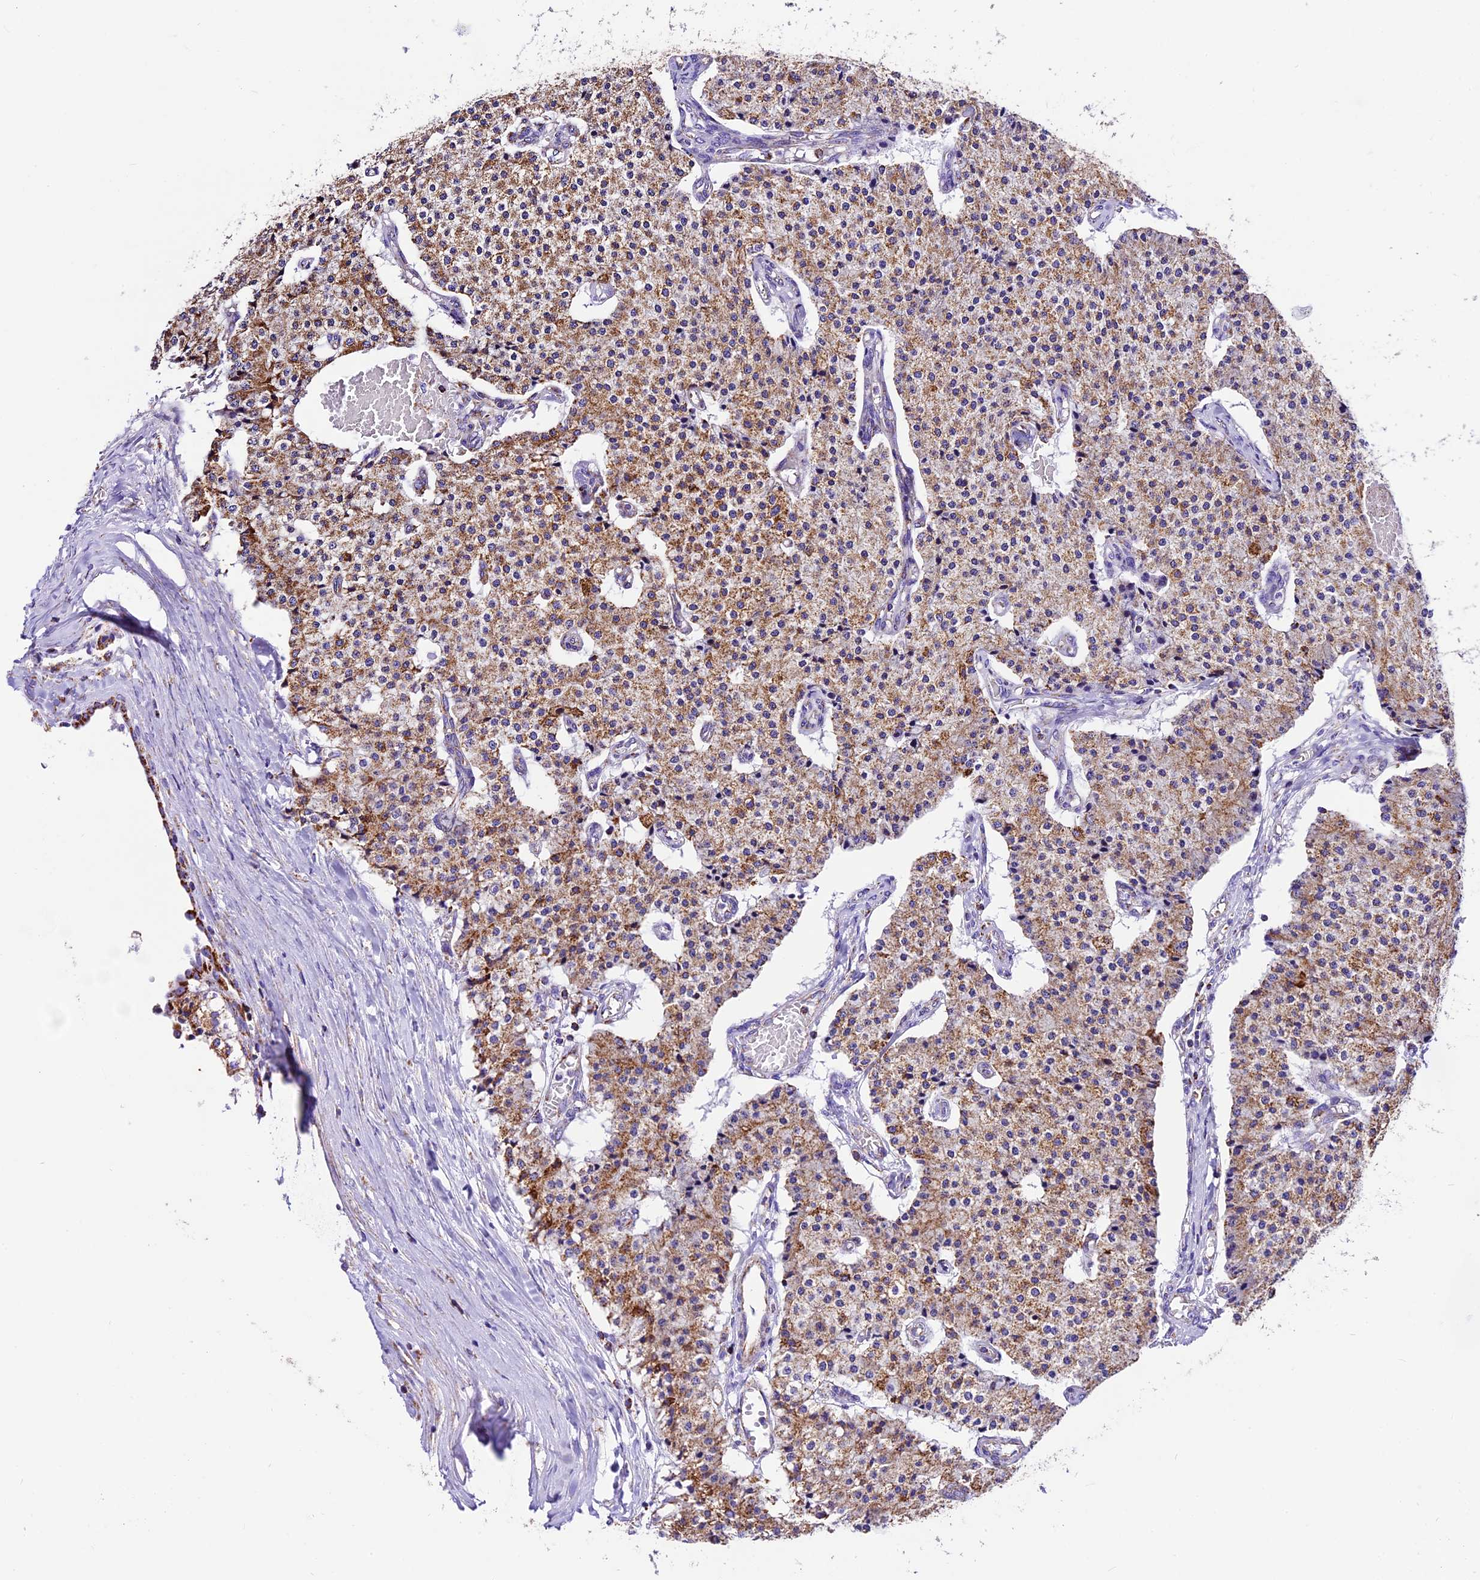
{"staining": {"intensity": "moderate", "quantity": ">75%", "location": "cytoplasmic/membranous"}, "tissue": "carcinoid", "cell_type": "Tumor cells", "image_type": "cancer", "snomed": [{"axis": "morphology", "description": "Carcinoid, malignant, NOS"}, {"axis": "topography", "description": "Colon"}], "caption": "High-power microscopy captured an immunohistochemistry (IHC) photomicrograph of carcinoid, revealing moderate cytoplasmic/membranous expression in approximately >75% of tumor cells.", "gene": "DCAF5", "patient": {"sex": "female", "age": 52}}